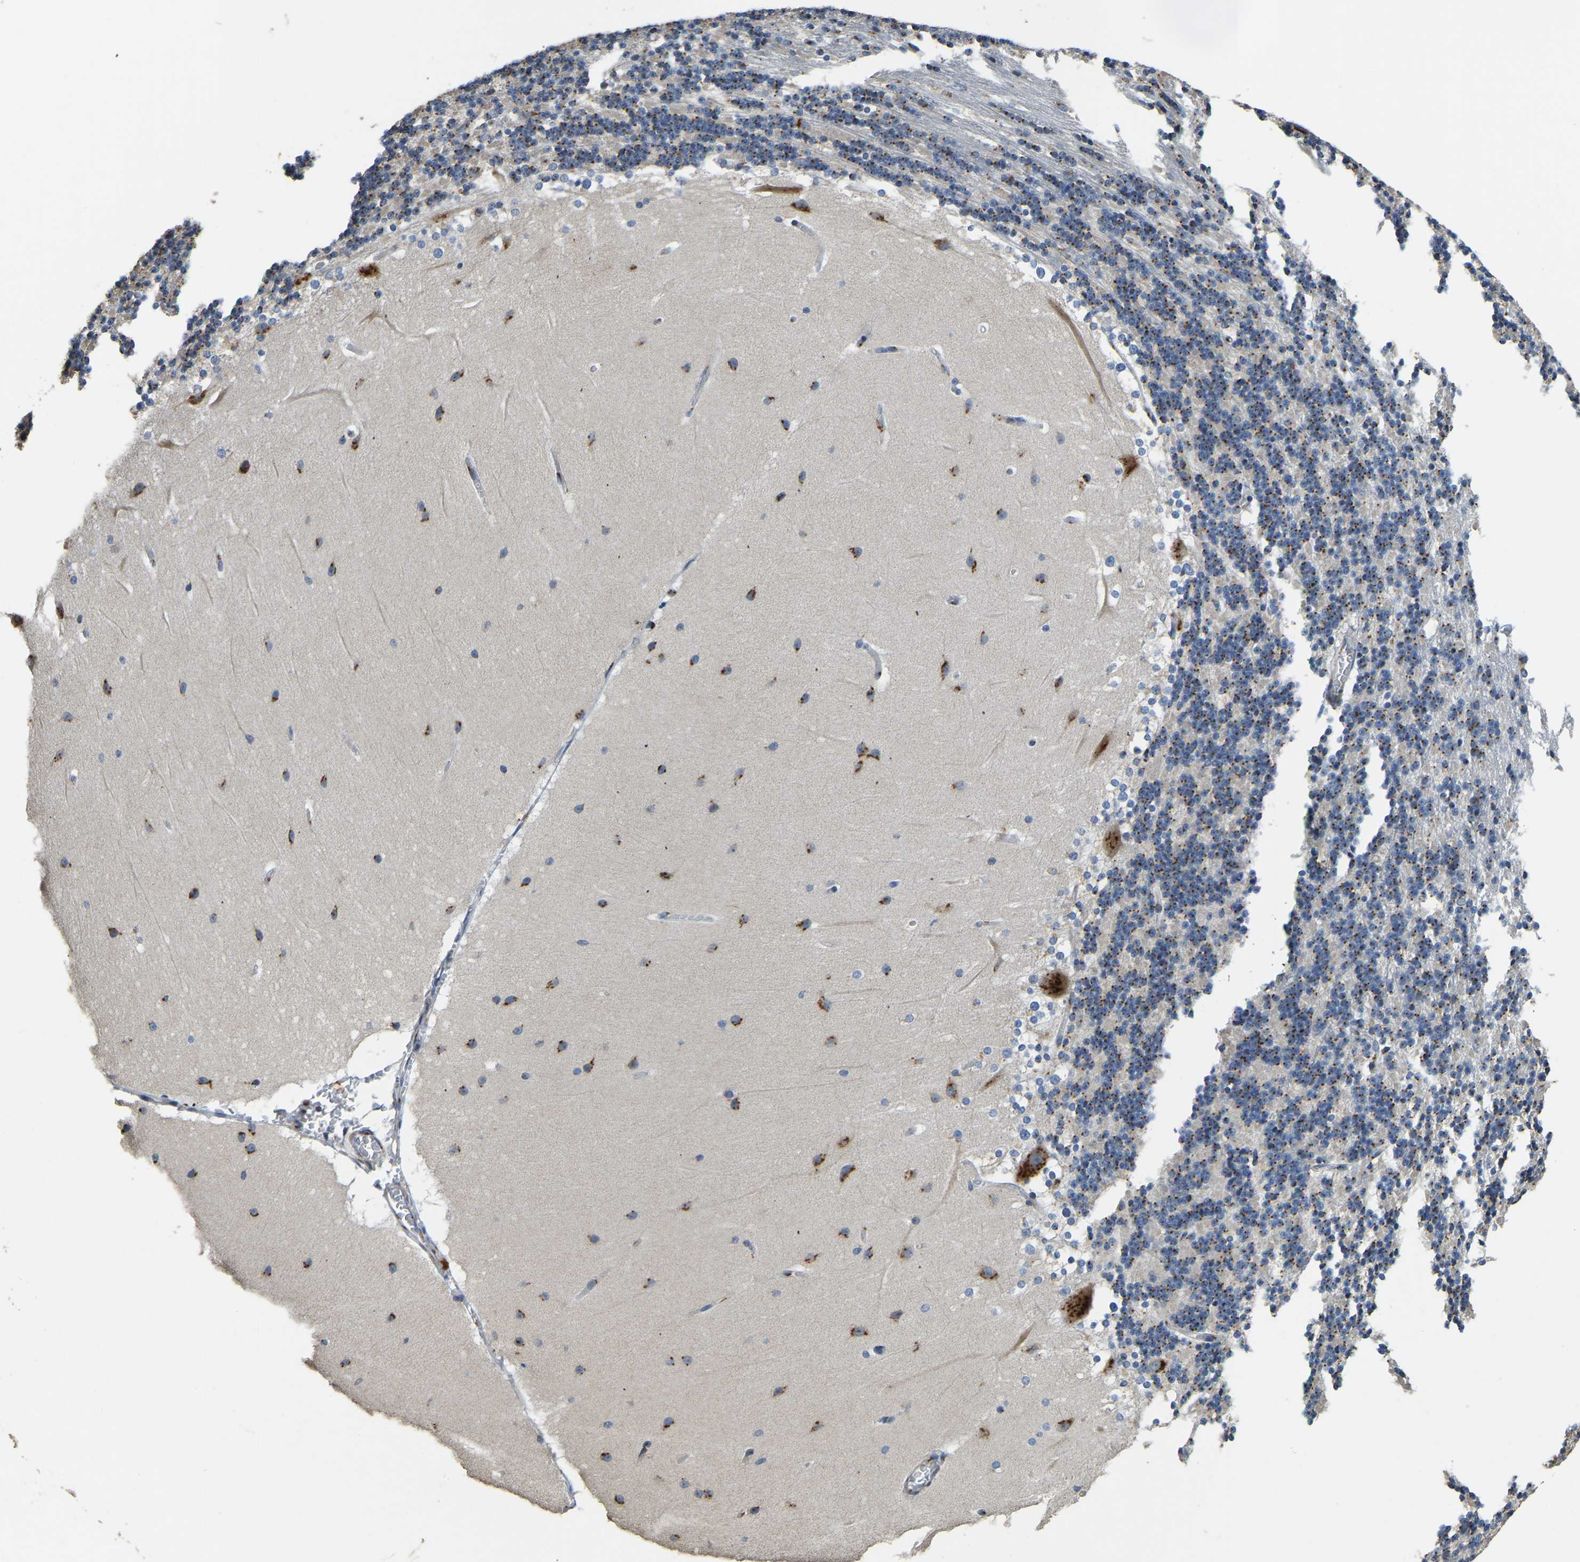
{"staining": {"intensity": "moderate", "quantity": "25%-75%", "location": "cytoplasmic/membranous"}, "tissue": "cerebellum", "cell_type": "Cells in granular layer", "image_type": "normal", "snomed": [{"axis": "morphology", "description": "Normal tissue, NOS"}, {"axis": "topography", "description": "Cerebellum"}], "caption": "This micrograph demonstrates immunohistochemistry (IHC) staining of benign human cerebellum, with medium moderate cytoplasmic/membranous expression in approximately 25%-75% of cells in granular layer.", "gene": "FAM174A", "patient": {"sex": "female", "age": 19}}